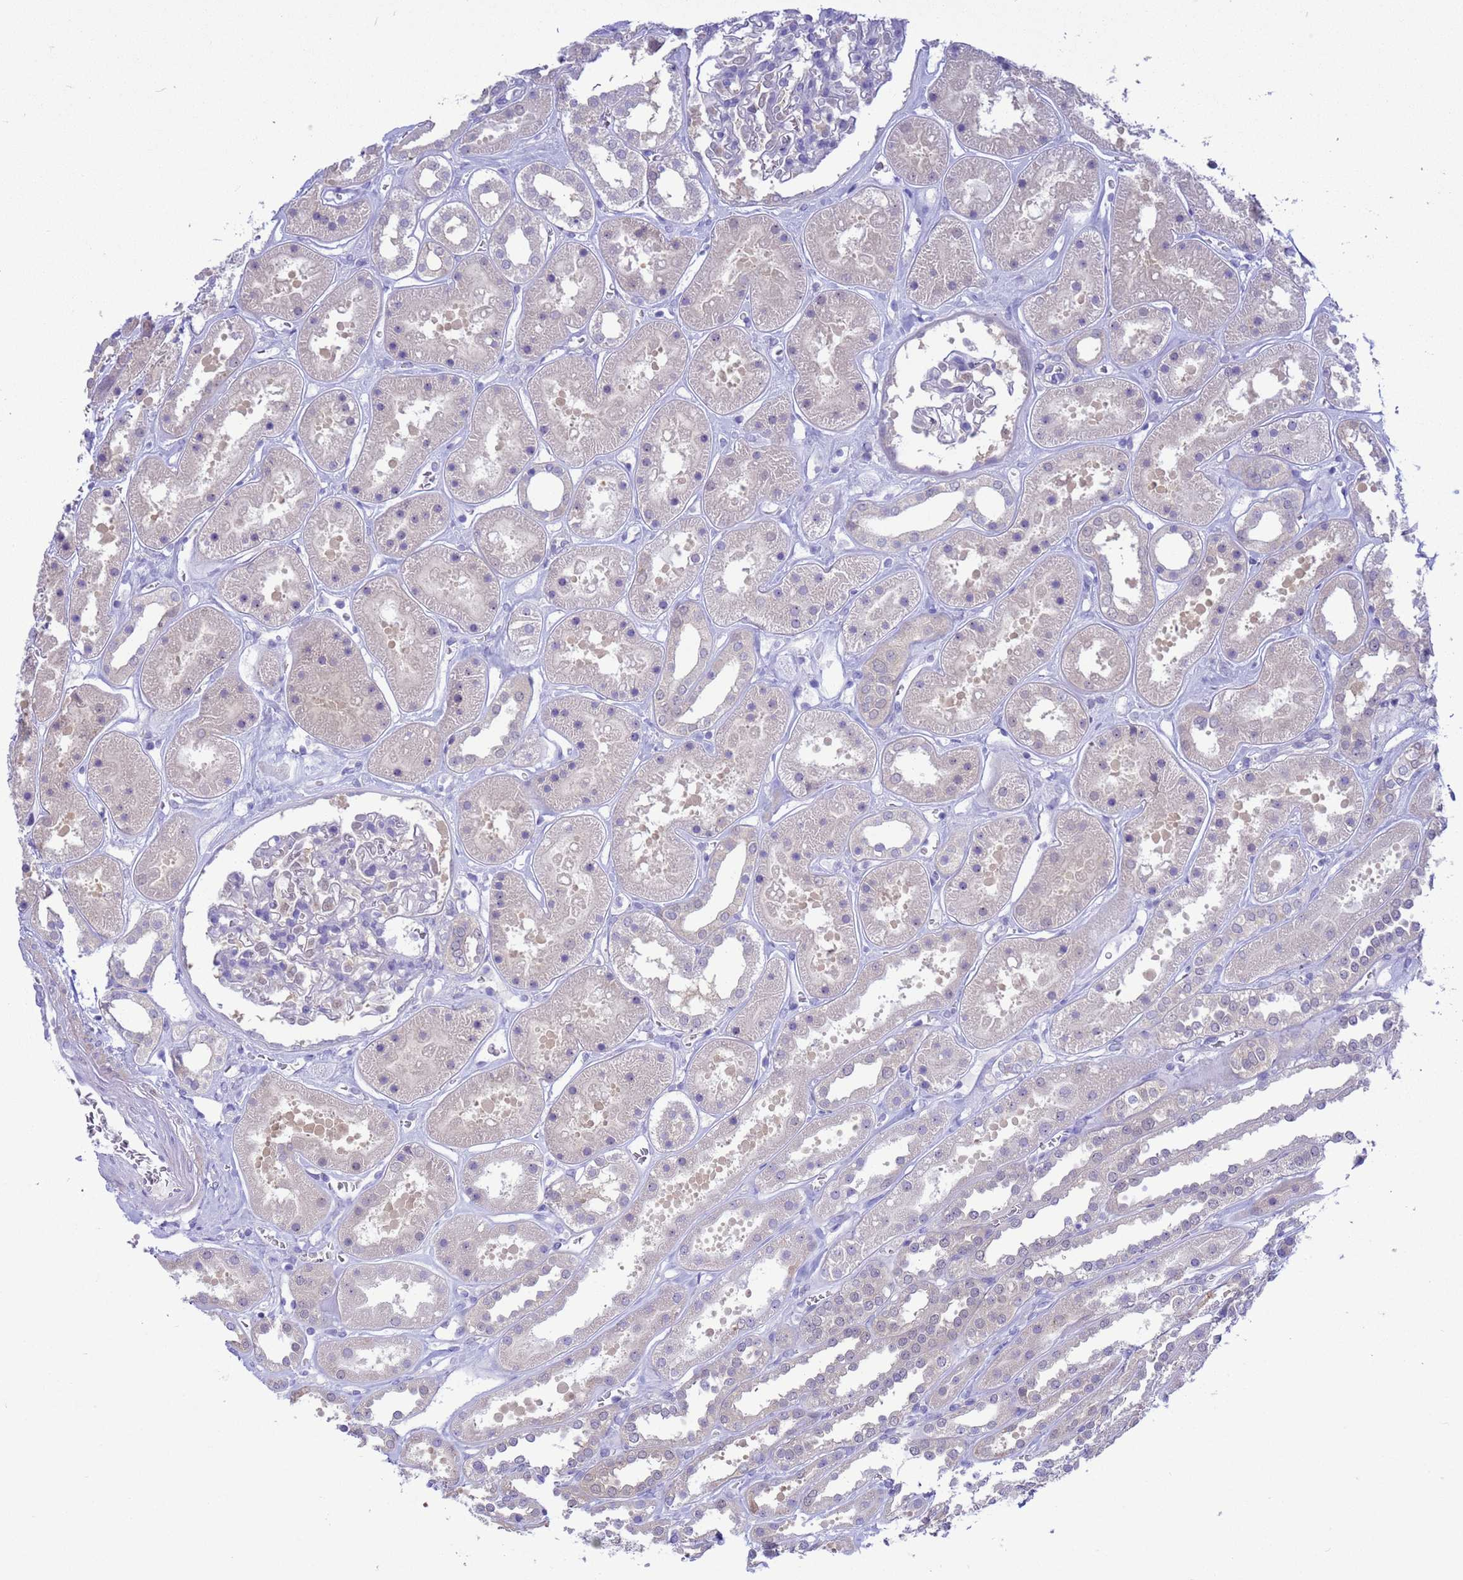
{"staining": {"intensity": "weak", "quantity": "<25%", "location": "cytoplasmic/membranous,nuclear"}, "tissue": "kidney", "cell_type": "Cells in glomeruli", "image_type": "normal", "snomed": [{"axis": "morphology", "description": "Normal tissue, NOS"}, {"axis": "topography", "description": "Kidney"}], "caption": "Micrograph shows no significant protein positivity in cells in glomeruli of benign kidney. Brightfield microscopy of IHC stained with DAB (3,3'-diaminobenzidine) (brown) and hematoxylin (blue), captured at high magnification.", "gene": "ZNF461", "patient": {"sex": "female", "age": 41}}